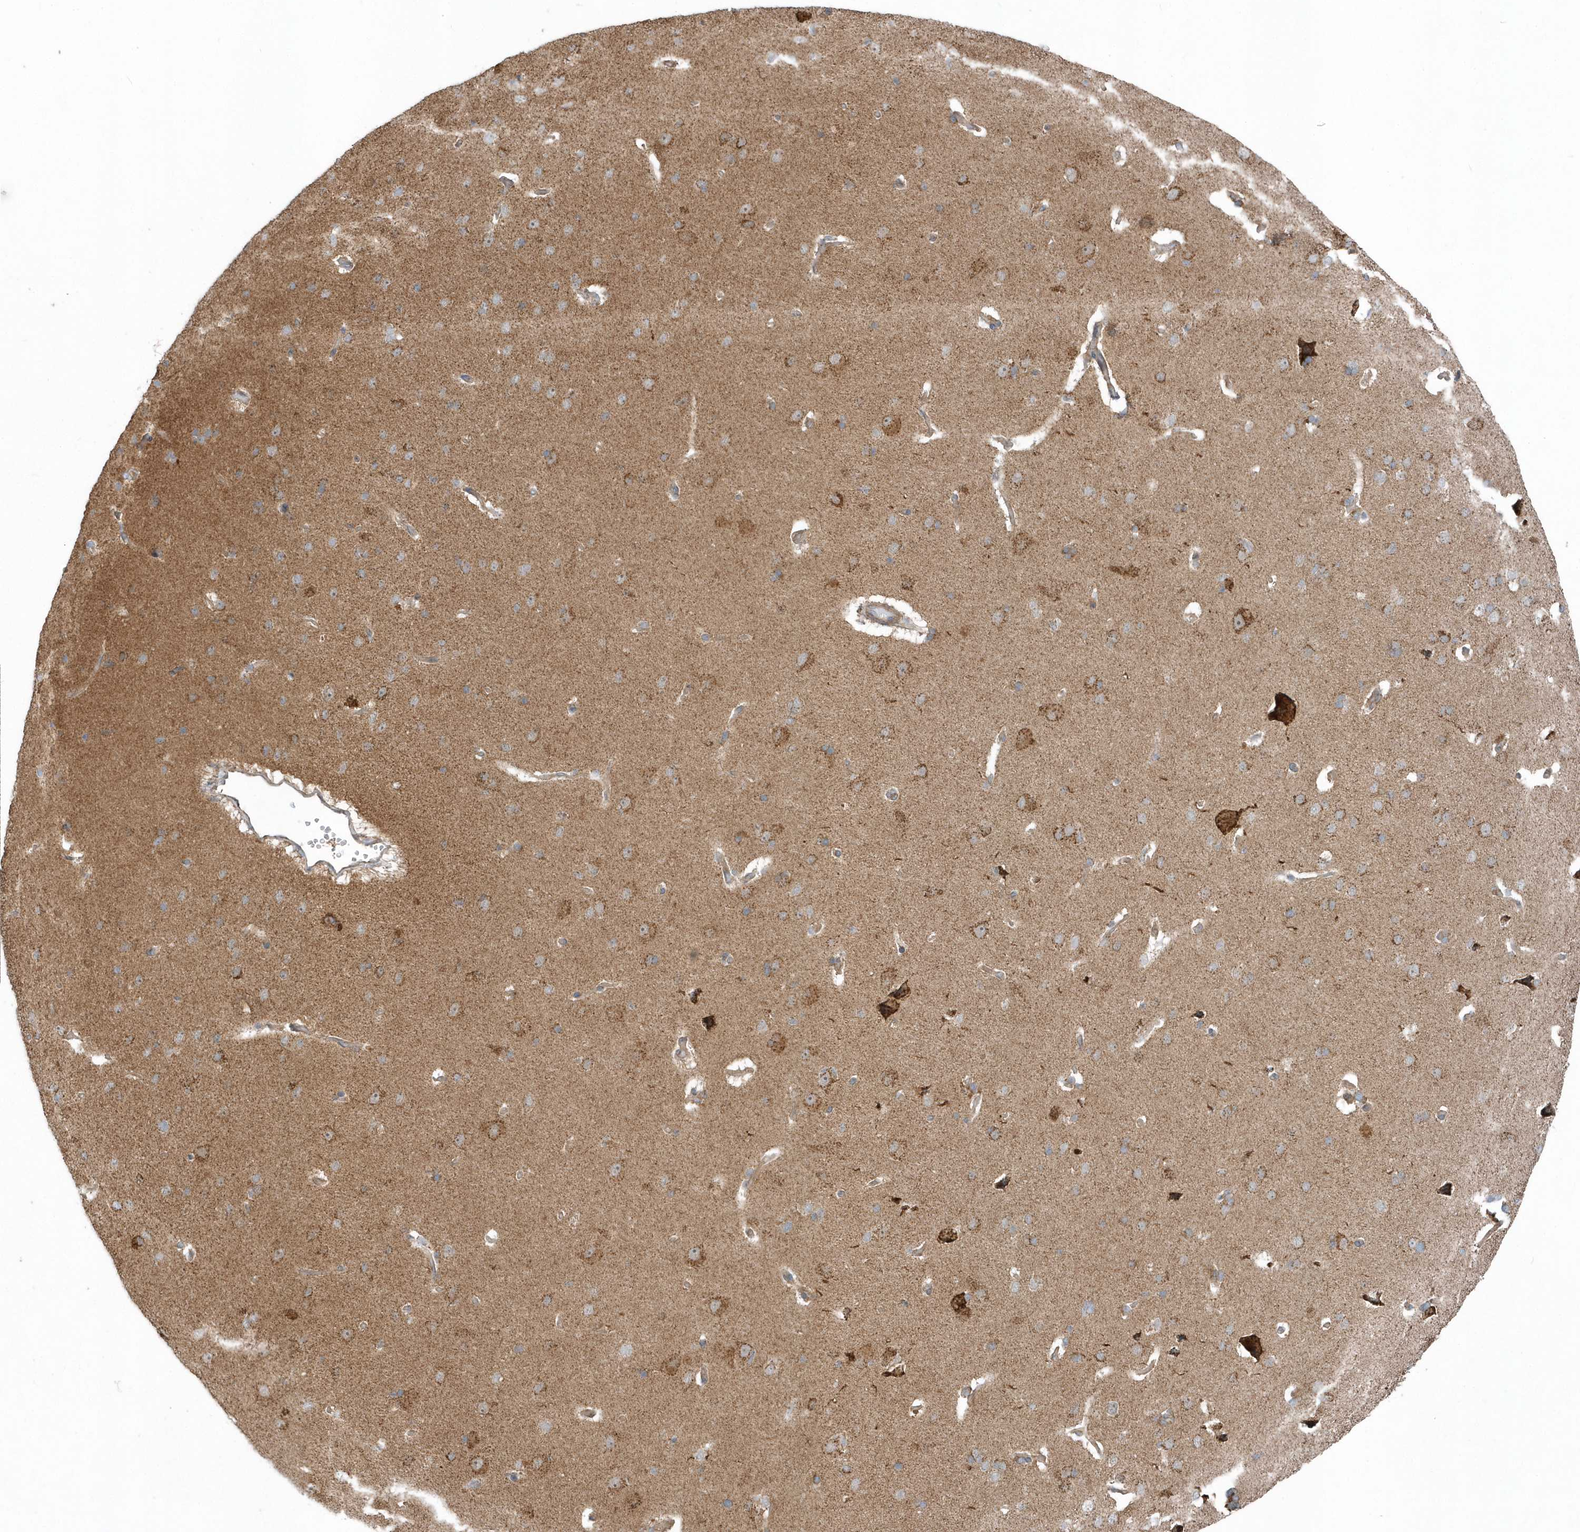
{"staining": {"intensity": "weak", "quantity": ">75%", "location": "cytoplasmic/membranous"}, "tissue": "cerebral cortex", "cell_type": "Endothelial cells", "image_type": "normal", "snomed": [{"axis": "morphology", "description": "Normal tissue, NOS"}, {"axis": "topography", "description": "Cerebral cortex"}], "caption": "Normal cerebral cortex was stained to show a protein in brown. There is low levels of weak cytoplasmic/membranous expression in approximately >75% of endothelial cells. (IHC, brightfield microscopy, high magnification).", "gene": "PPP1R7", "patient": {"sex": "male", "age": 62}}